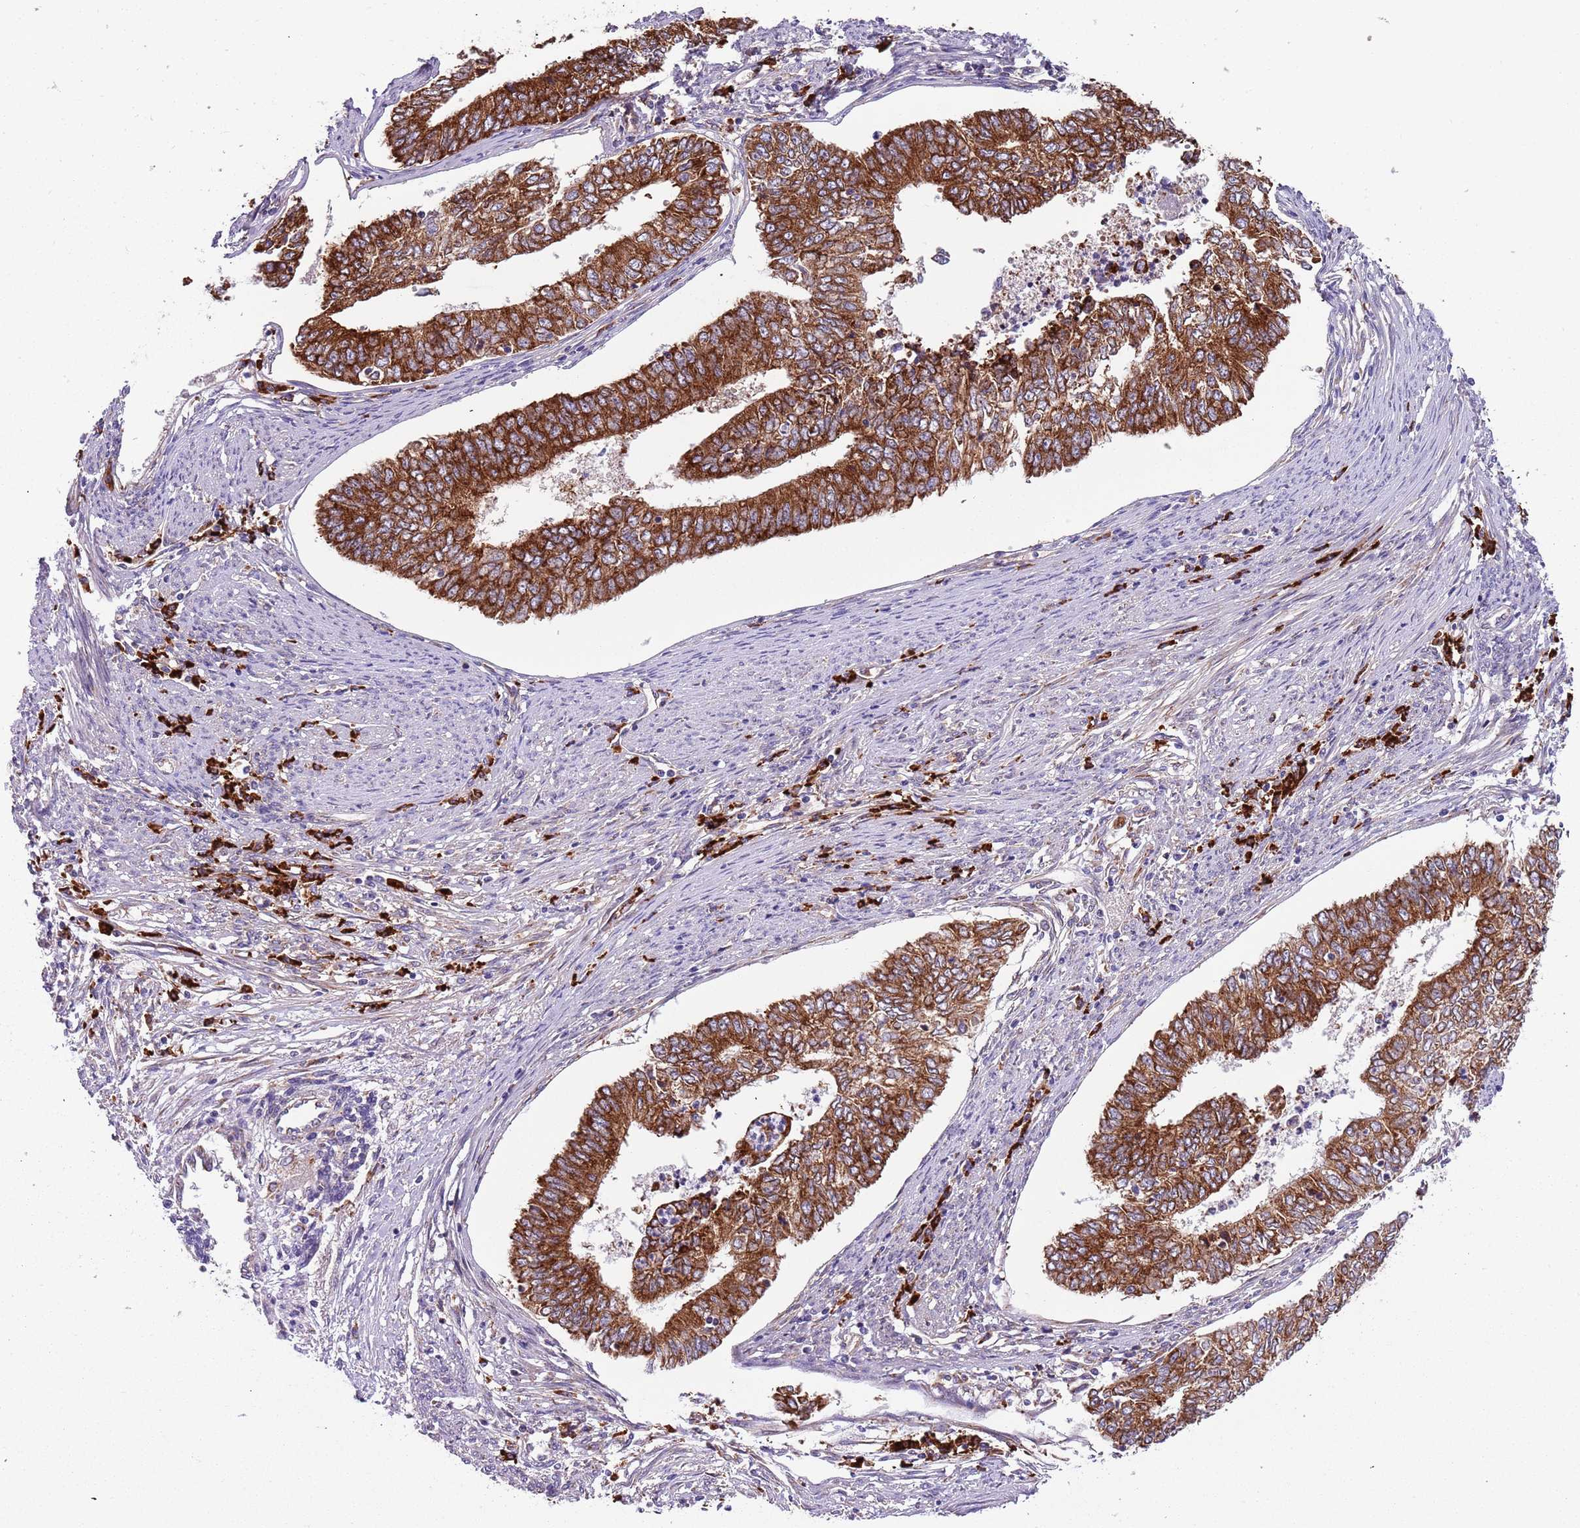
{"staining": {"intensity": "strong", "quantity": ">75%", "location": "cytoplasmic/membranous"}, "tissue": "endometrial cancer", "cell_type": "Tumor cells", "image_type": "cancer", "snomed": [{"axis": "morphology", "description": "Adenocarcinoma, NOS"}, {"axis": "topography", "description": "Endometrium"}], "caption": "Immunohistochemistry of human endometrial cancer demonstrates high levels of strong cytoplasmic/membranous expression in about >75% of tumor cells. Using DAB (brown) and hematoxylin (blue) stains, captured at high magnification using brightfield microscopy.", "gene": "VWCE", "patient": {"sex": "female", "age": 68}}